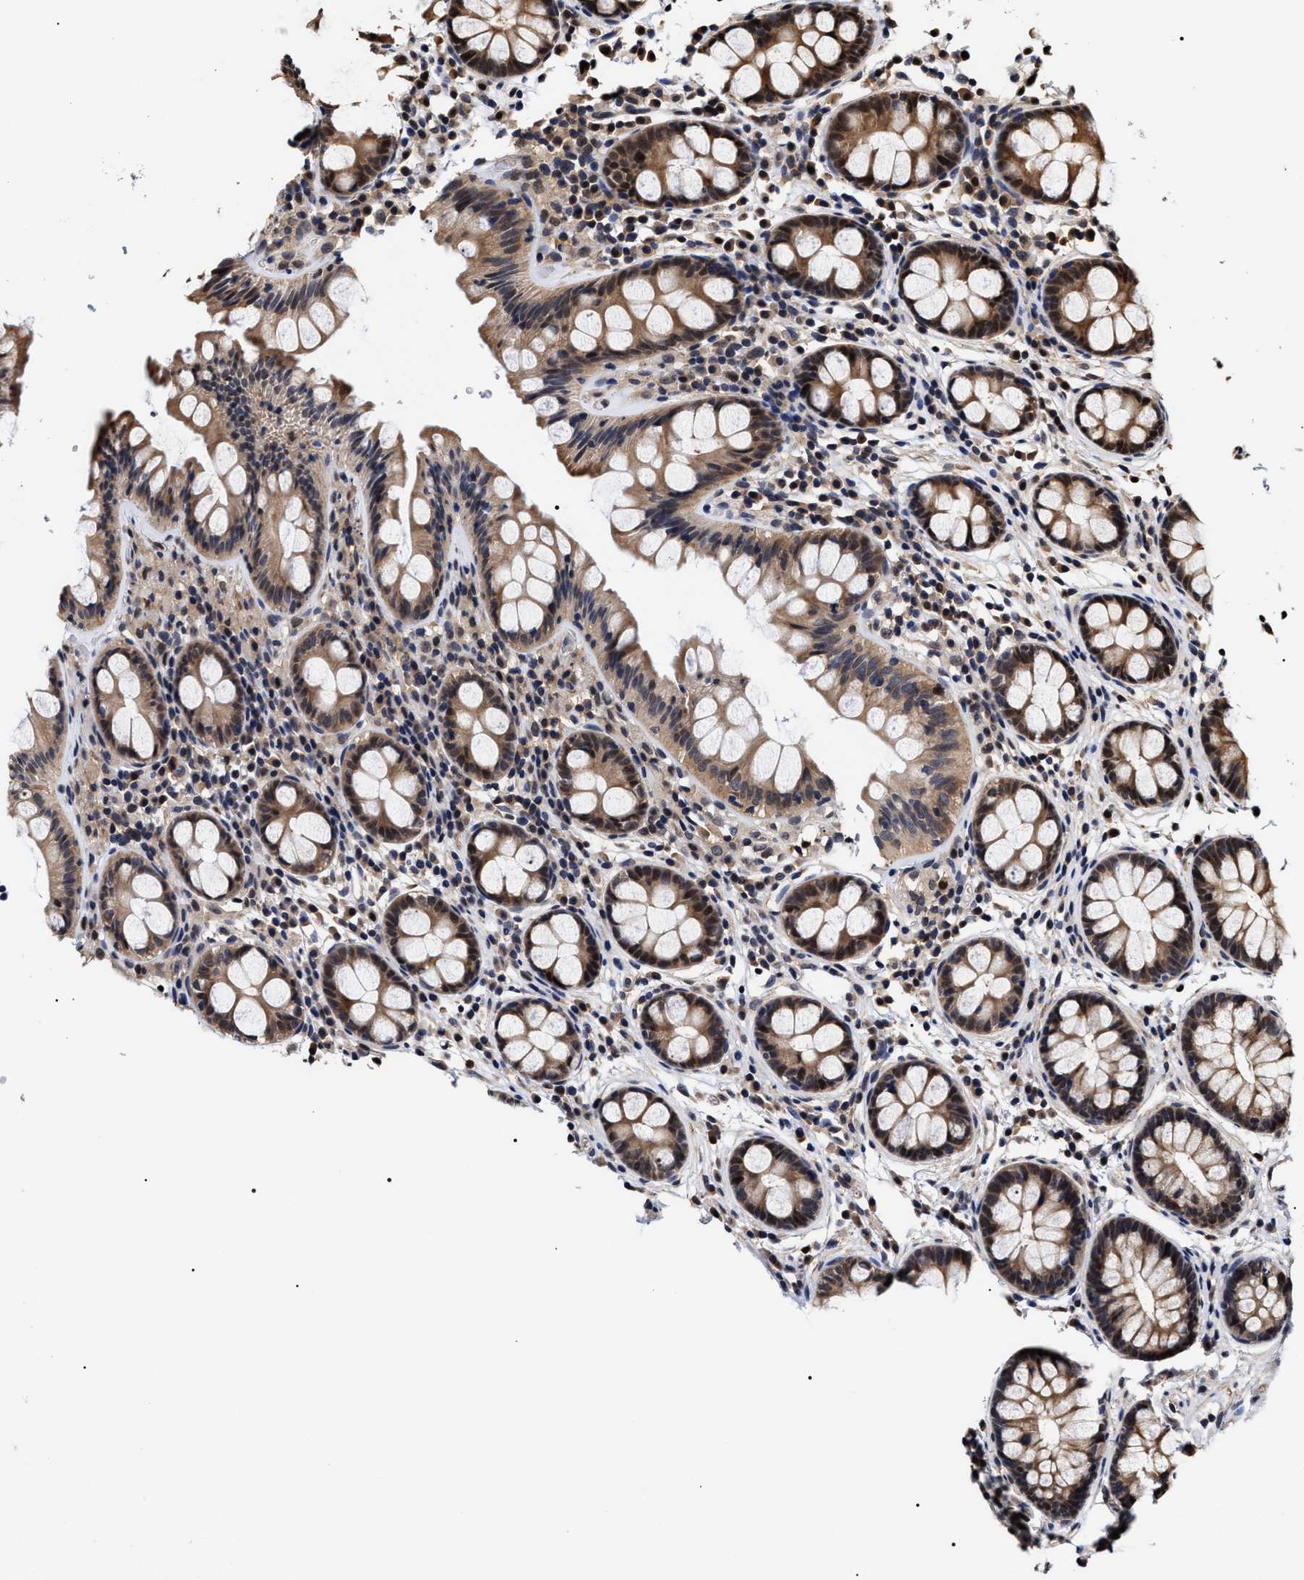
{"staining": {"intensity": "moderate", "quantity": ">75%", "location": "cytoplasmic/membranous"}, "tissue": "colon", "cell_type": "Endothelial cells", "image_type": "normal", "snomed": [{"axis": "morphology", "description": "Normal tissue, NOS"}, {"axis": "topography", "description": "Colon"}], "caption": "Moderate cytoplasmic/membranous protein positivity is identified in about >75% of endothelial cells in colon. The protein of interest is stained brown, and the nuclei are stained in blue (DAB (3,3'-diaminobenzidine) IHC with brightfield microscopy, high magnification).", "gene": "BAG6", "patient": {"sex": "female", "age": 80}}